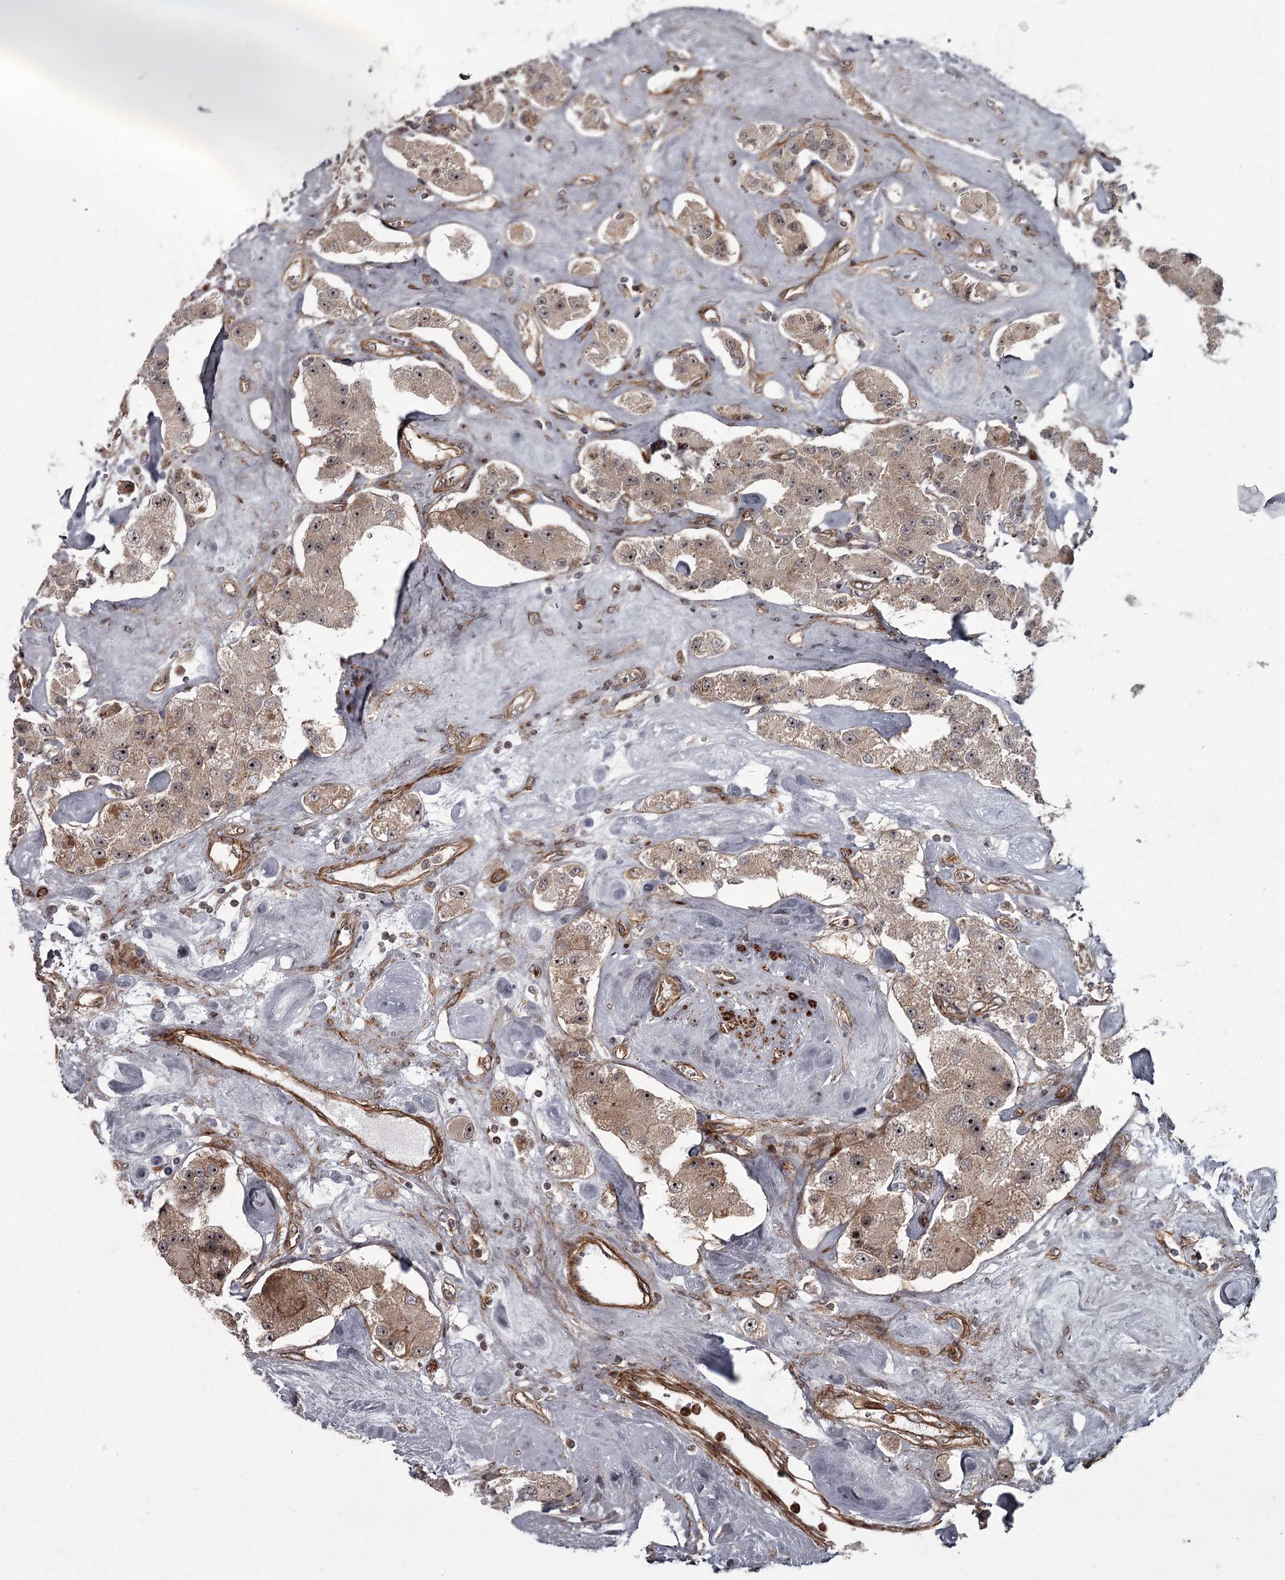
{"staining": {"intensity": "moderate", "quantity": ">75%", "location": "cytoplasmic/membranous,nuclear"}, "tissue": "carcinoid", "cell_type": "Tumor cells", "image_type": "cancer", "snomed": [{"axis": "morphology", "description": "Carcinoid, malignant, NOS"}, {"axis": "topography", "description": "Pancreas"}], "caption": "Human carcinoid (malignant) stained with a protein marker demonstrates moderate staining in tumor cells.", "gene": "THAP9", "patient": {"sex": "male", "age": 41}}